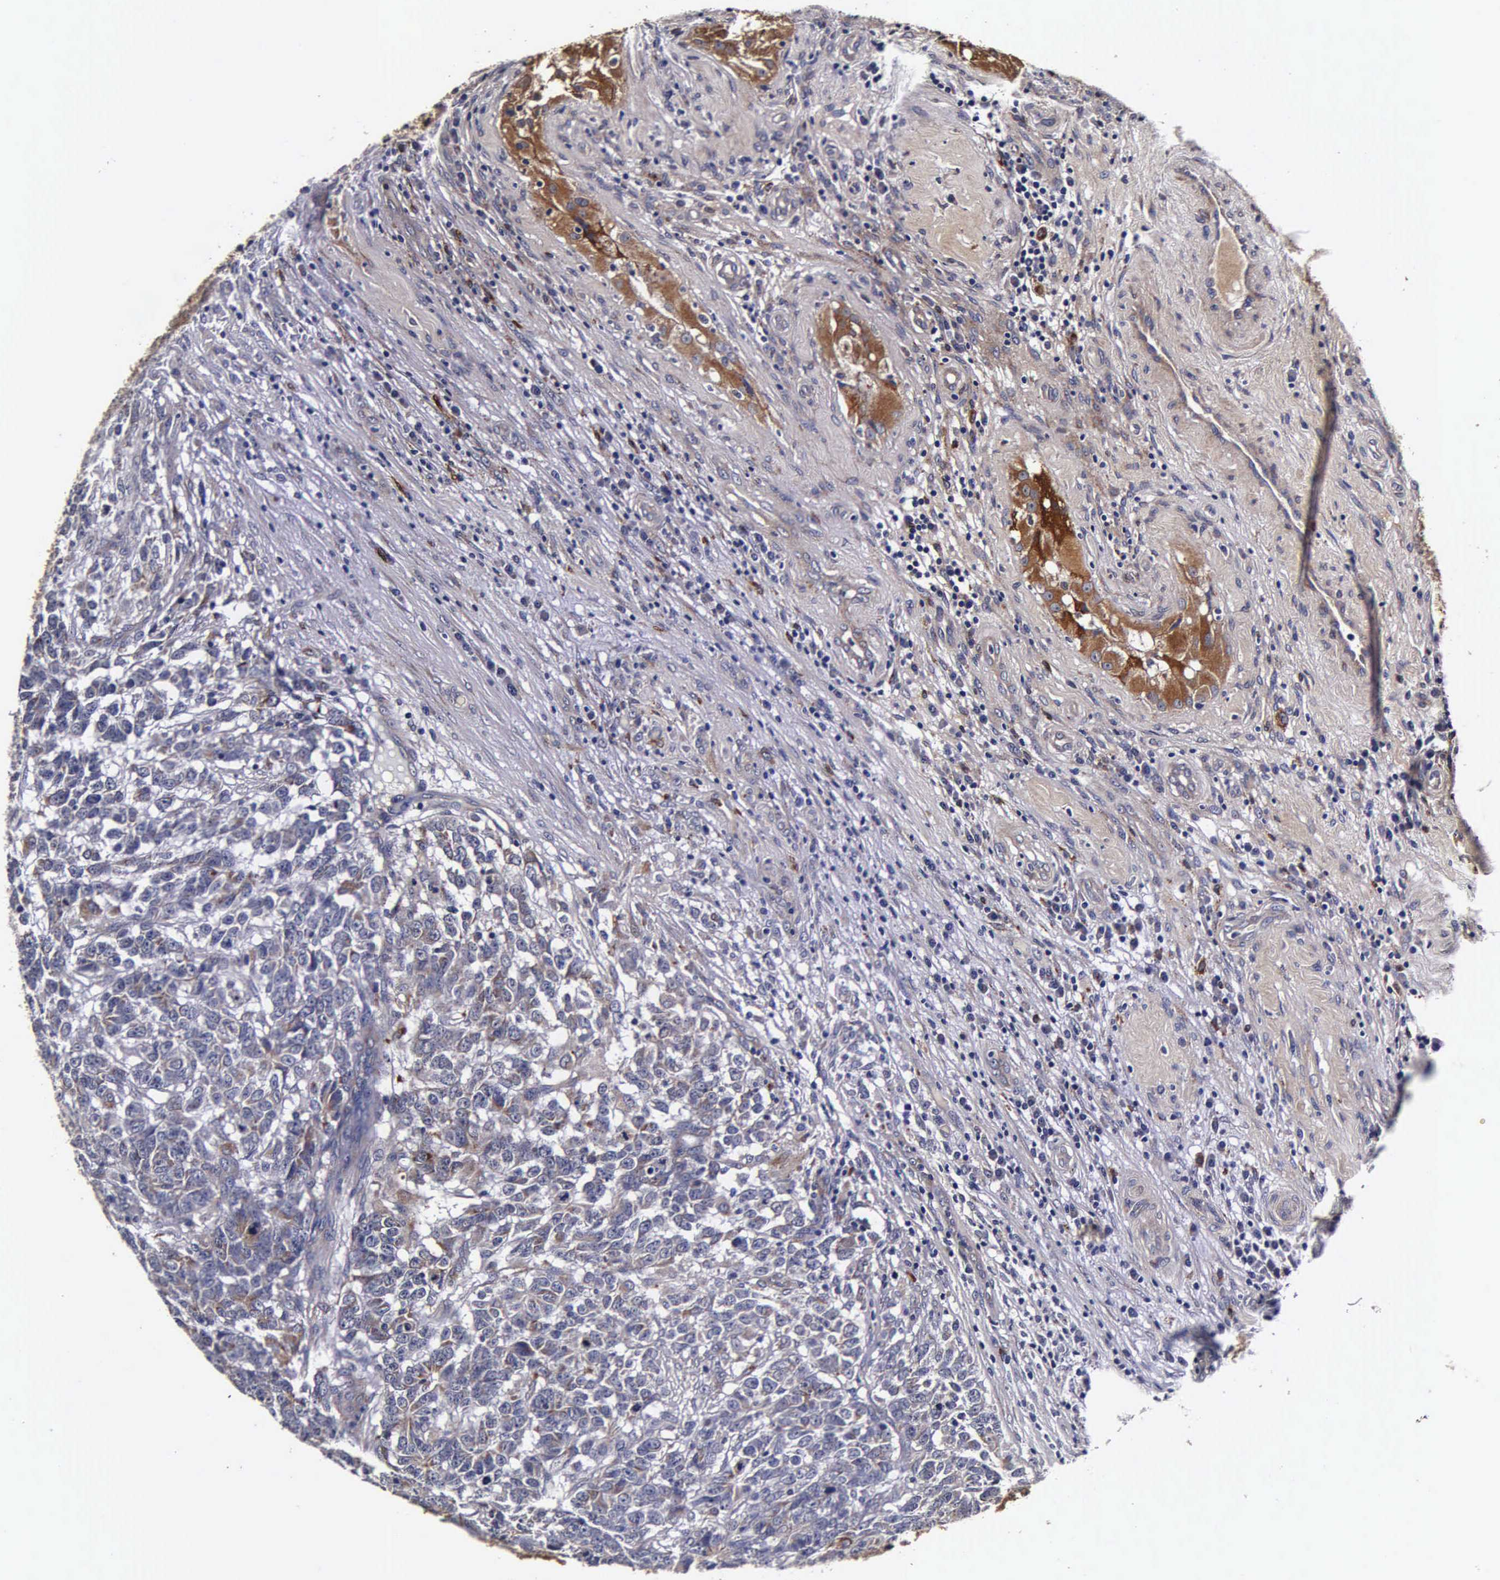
{"staining": {"intensity": "moderate", "quantity": "<25%", "location": "cytoplasmic/membranous"}, "tissue": "testis cancer", "cell_type": "Tumor cells", "image_type": "cancer", "snomed": [{"axis": "morphology", "description": "Carcinoma, Embryonal, NOS"}, {"axis": "topography", "description": "Testis"}], "caption": "IHC image of neoplastic tissue: testis embryonal carcinoma stained using IHC displays low levels of moderate protein expression localized specifically in the cytoplasmic/membranous of tumor cells, appearing as a cytoplasmic/membranous brown color.", "gene": "CST3", "patient": {"sex": "male", "age": 26}}